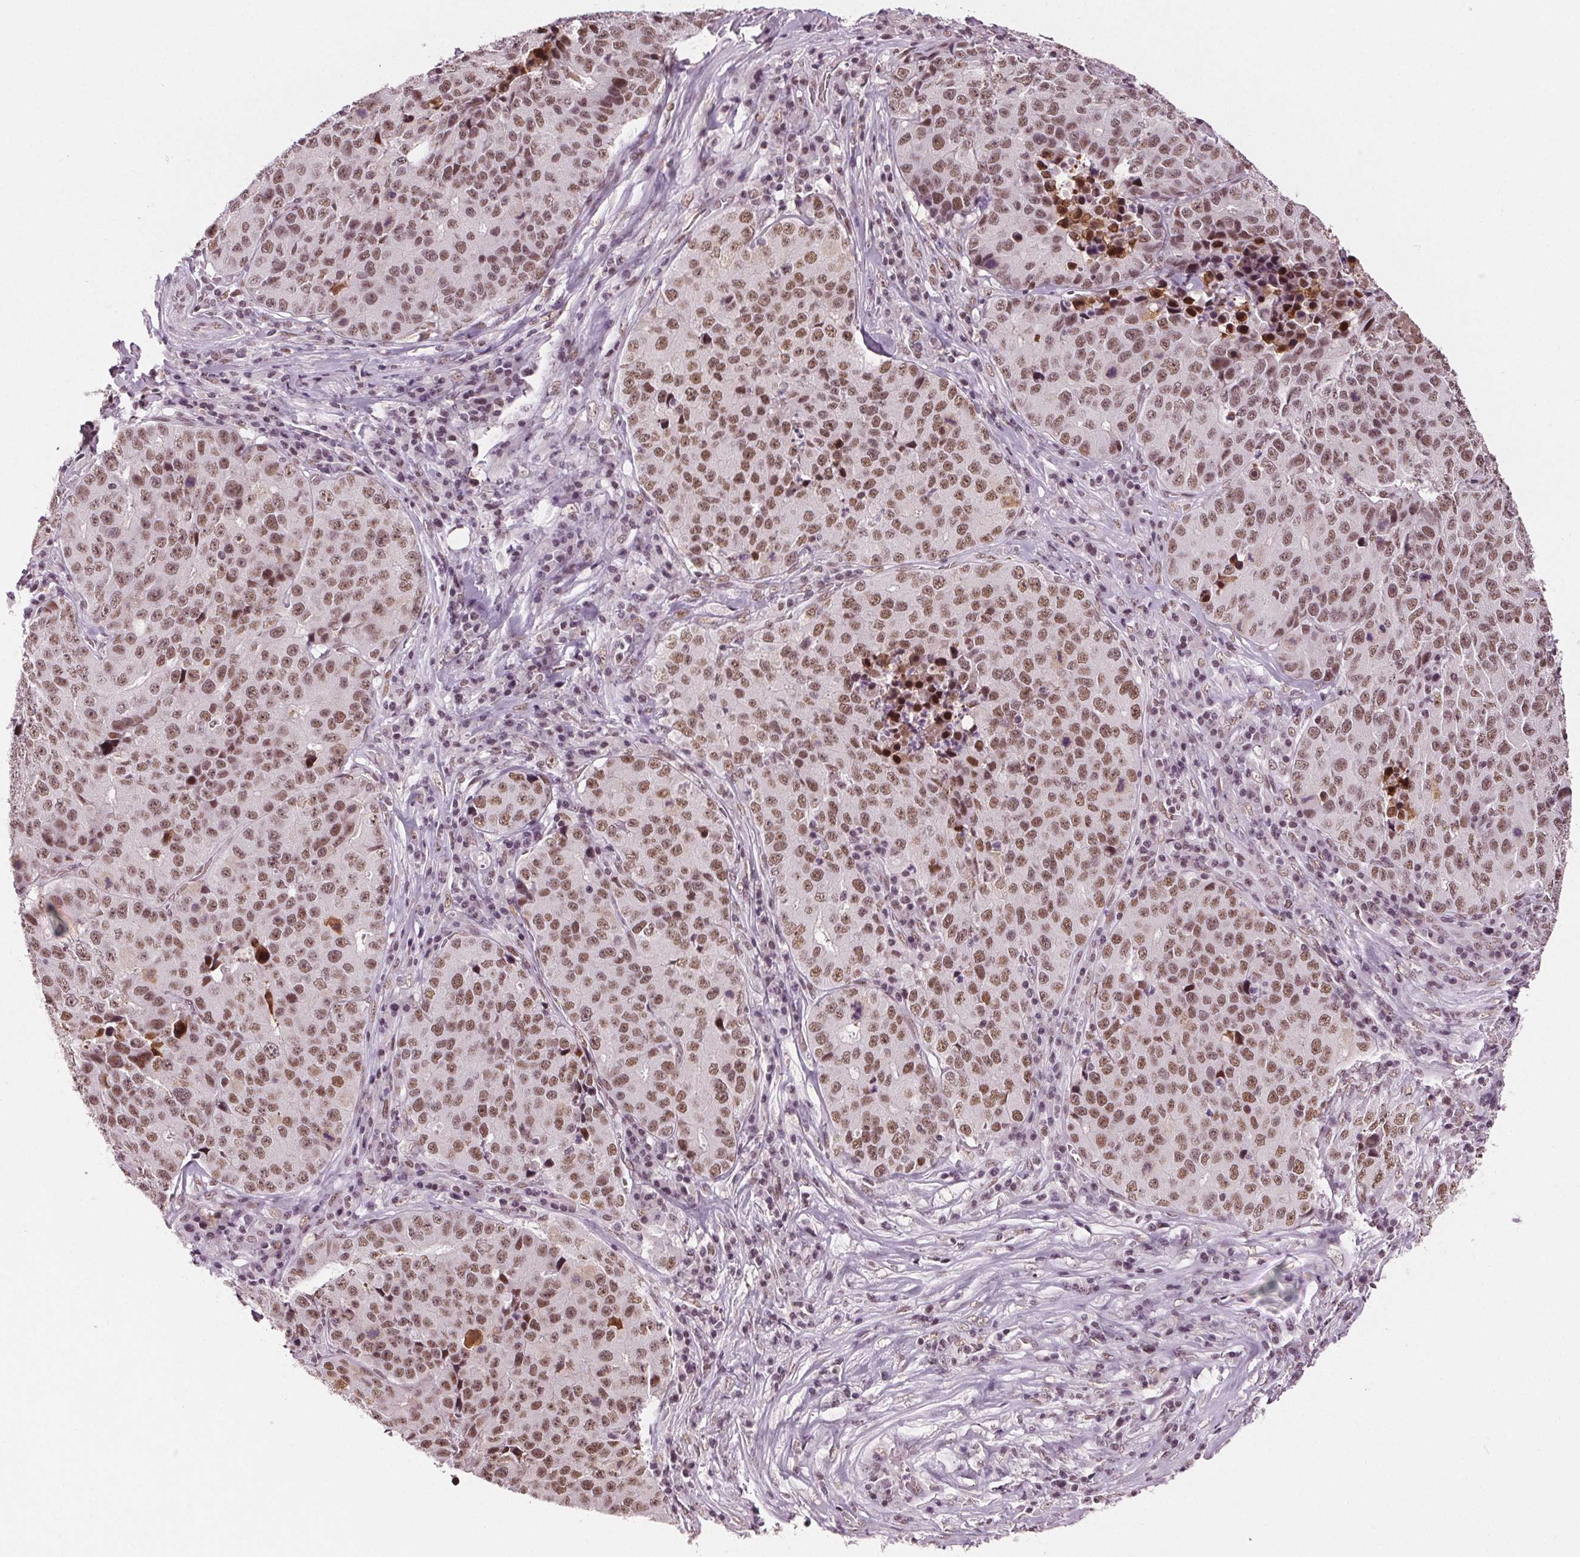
{"staining": {"intensity": "moderate", "quantity": ">75%", "location": "nuclear"}, "tissue": "stomach cancer", "cell_type": "Tumor cells", "image_type": "cancer", "snomed": [{"axis": "morphology", "description": "Adenocarcinoma, NOS"}, {"axis": "topography", "description": "Stomach"}], "caption": "Stomach cancer (adenocarcinoma) tissue demonstrates moderate nuclear staining in about >75% of tumor cells, visualized by immunohistochemistry.", "gene": "IWS1", "patient": {"sex": "male", "age": 71}}